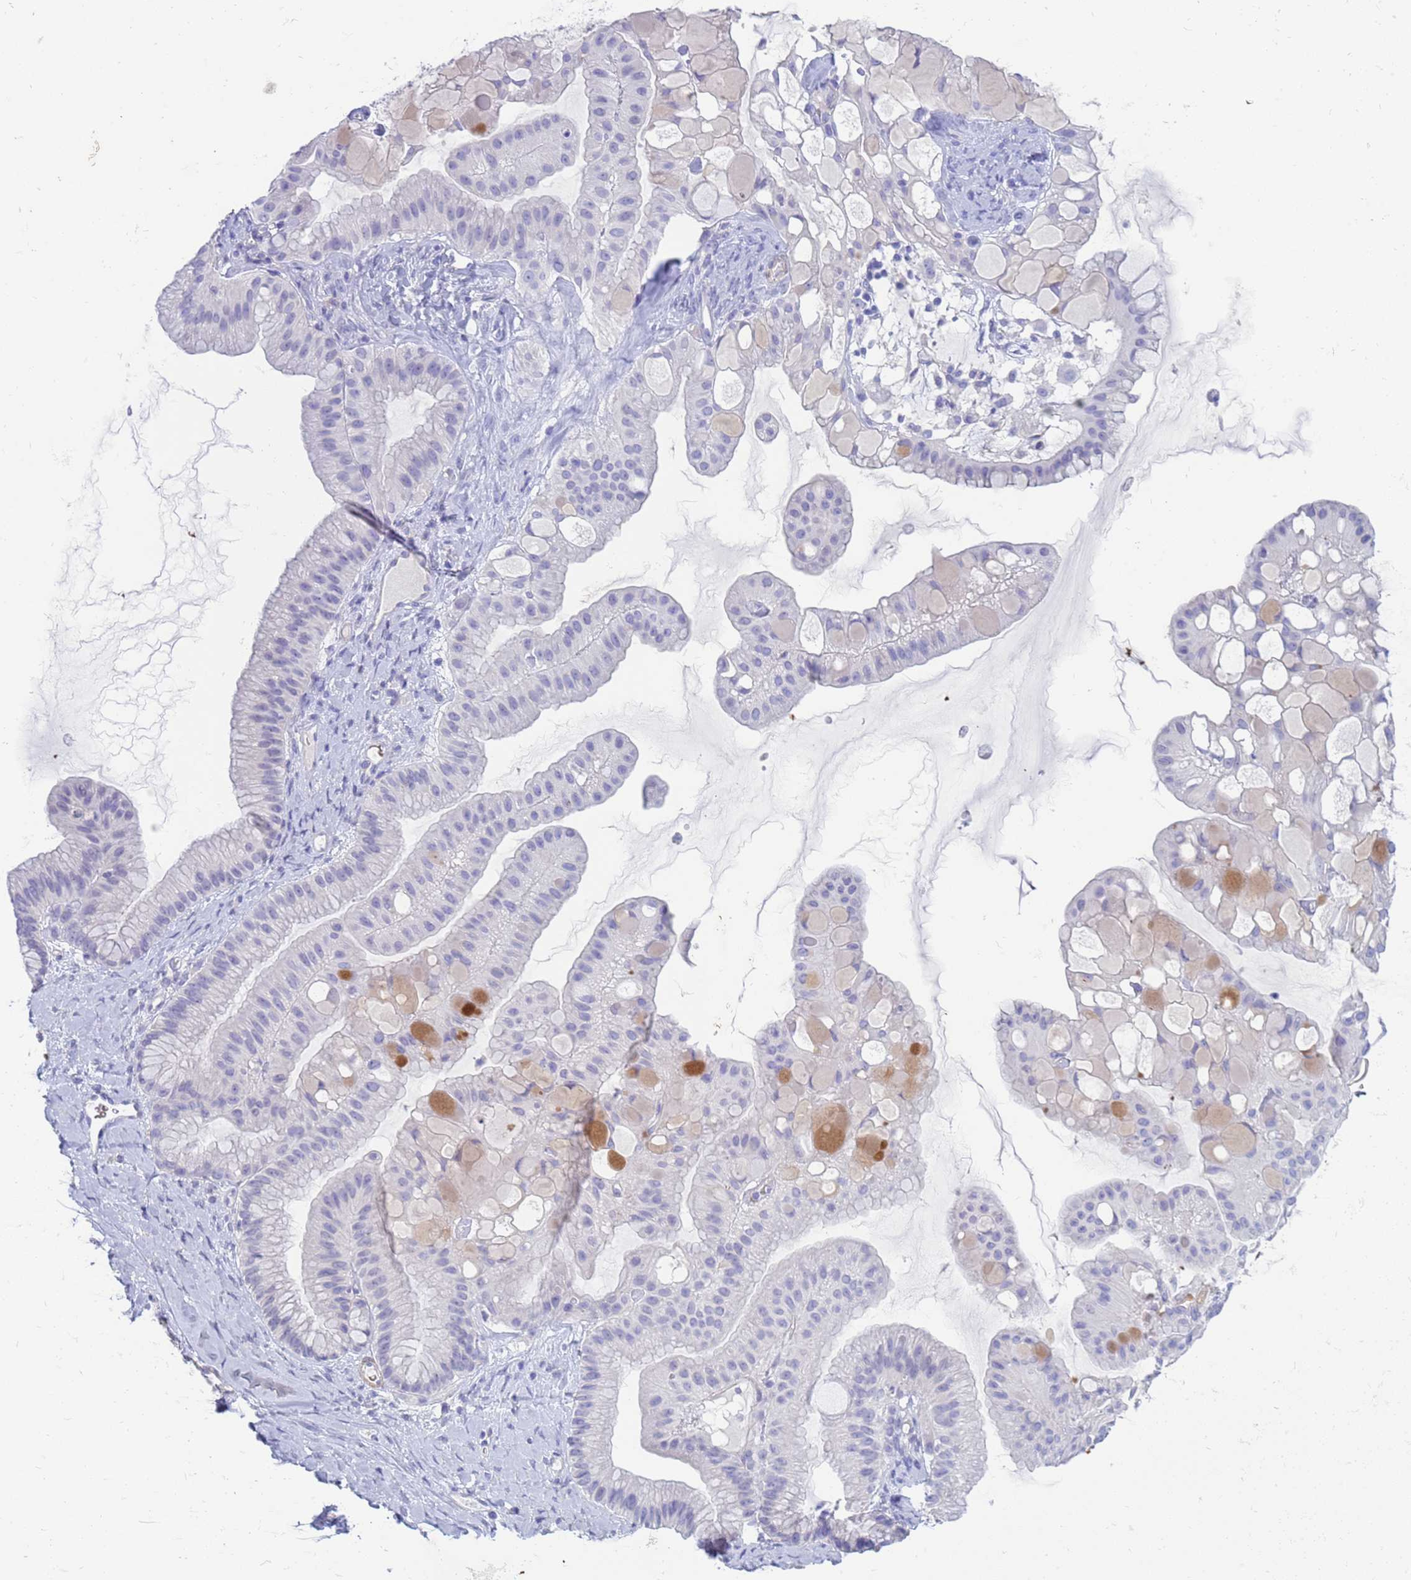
{"staining": {"intensity": "negative", "quantity": "none", "location": "none"}, "tissue": "ovarian cancer", "cell_type": "Tumor cells", "image_type": "cancer", "snomed": [{"axis": "morphology", "description": "Cystadenocarcinoma, mucinous, NOS"}, {"axis": "topography", "description": "Ovary"}], "caption": "The photomicrograph shows no staining of tumor cells in mucinous cystadenocarcinoma (ovarian).", "gene": "KBTBD3", "patient": {"sex": "female", "age": 61}}